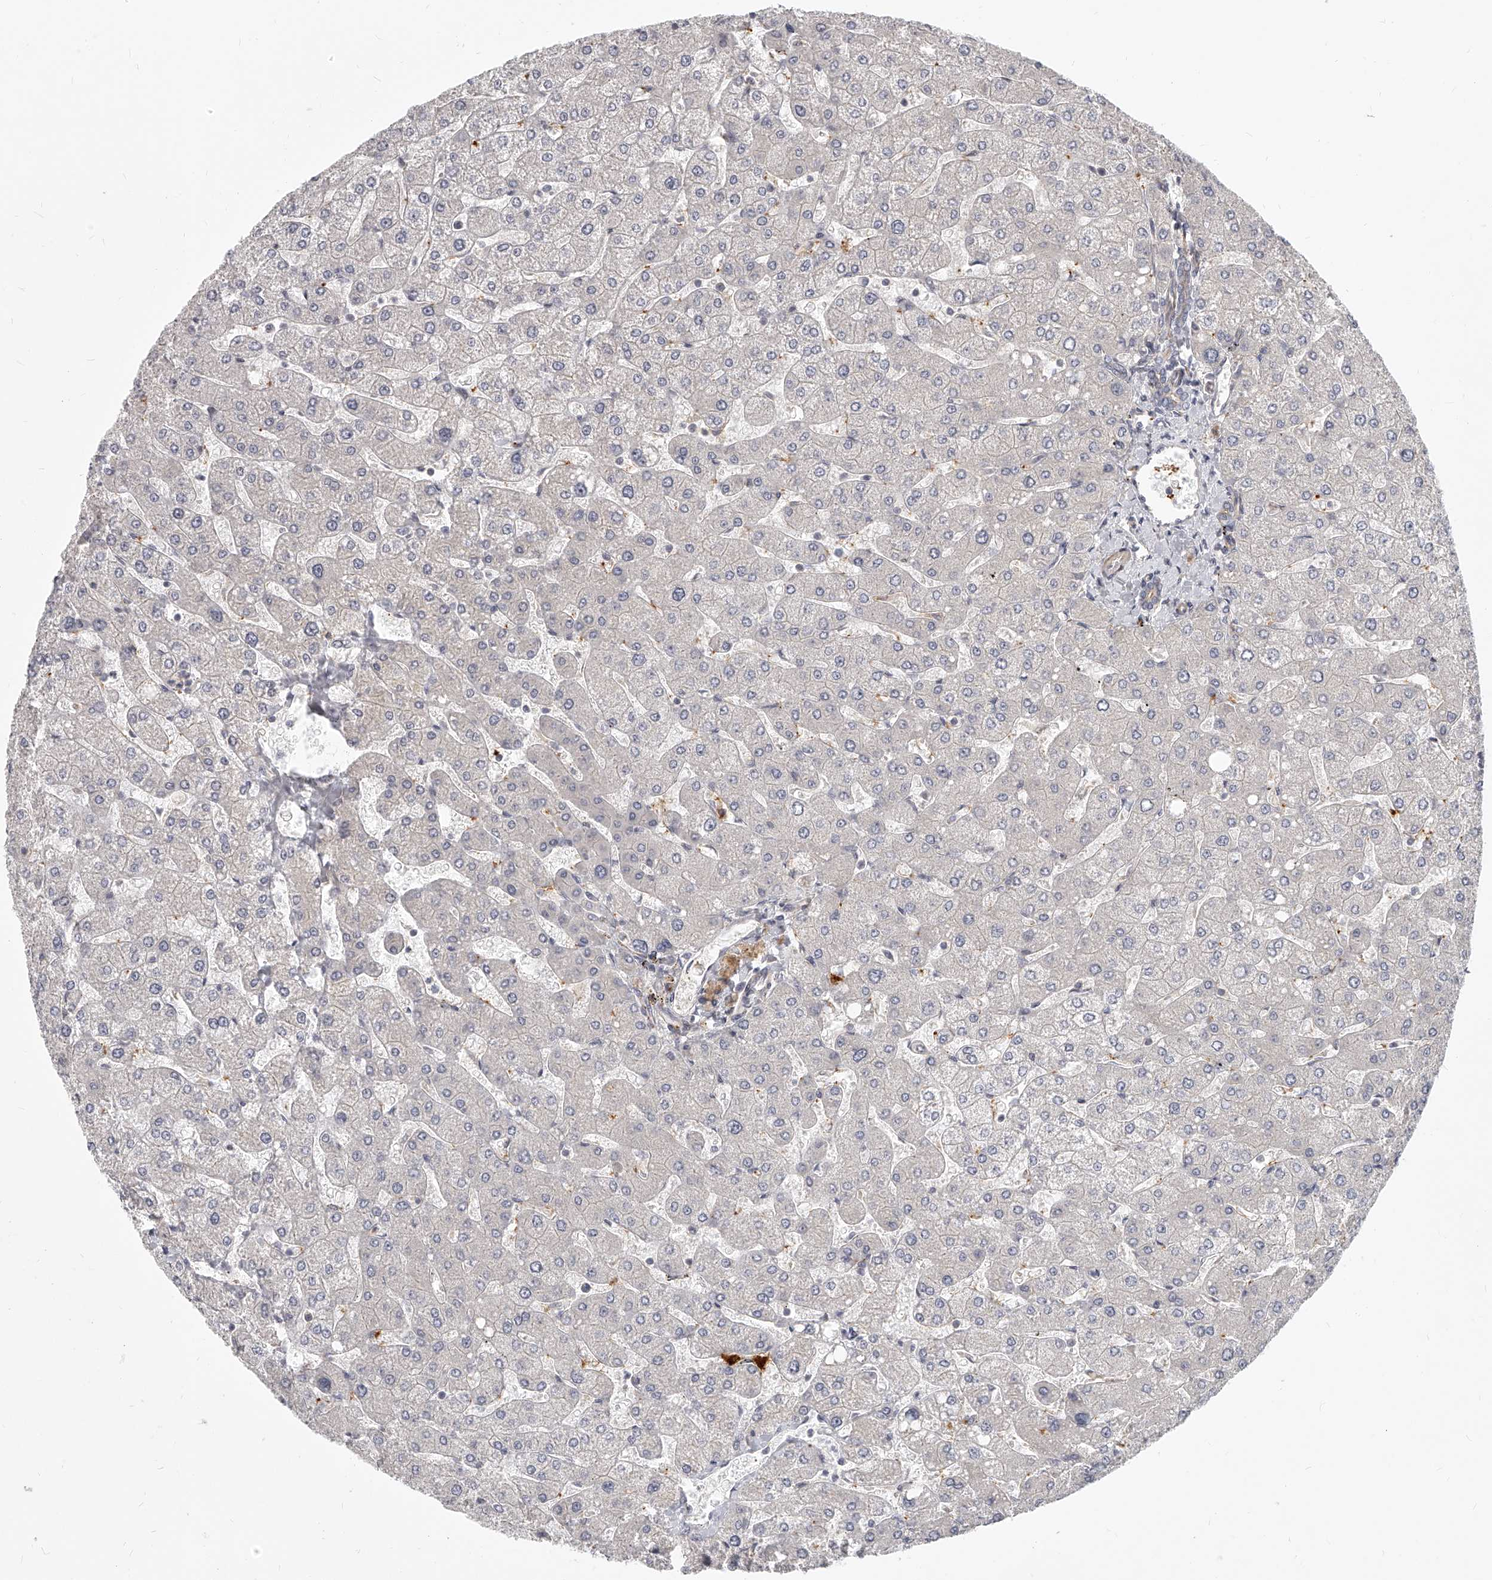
{"staining": {"intensity": "negative", "quantity": "none", "location": "none"}, "tissue": "liver", "cell_type": "Cholangiocytes", "image_type": "normal", "snomed": [{"axis": "morphology", "description": "Normal tissue, NOS"}, {"axis": "topography", "description": "Liver"}], "caption": "High power microscopy image of an immunohistochemistry (IHC) photomicrograph of benign liver, revealing no significant expression in cholangiocytes.", "gene": "SLC37A1", "patient": {"sex": "male", "age": 55}}